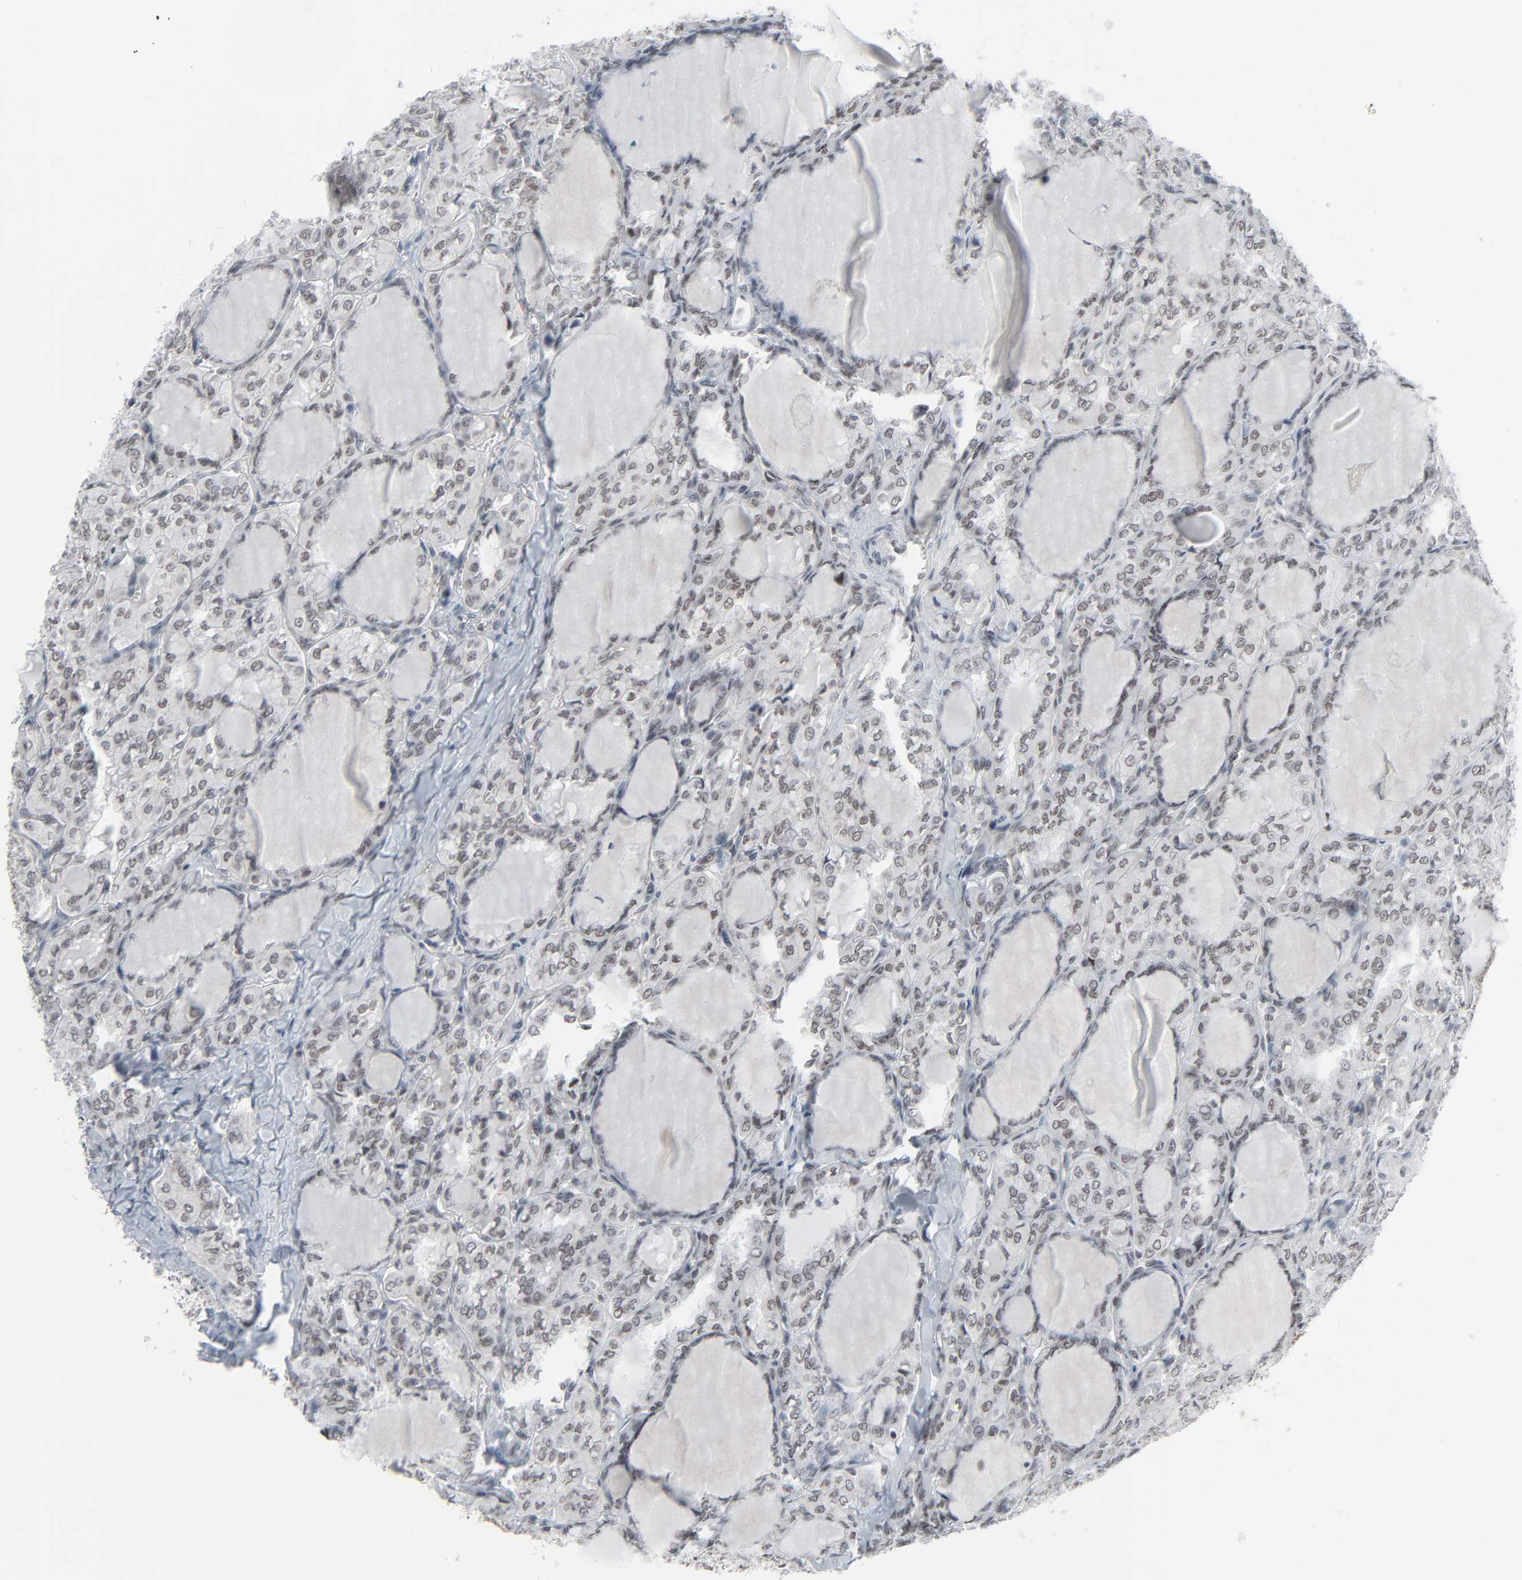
{"staining": {"intensity": "negative", "quantity": "none", "location": "none"}, "tissue": "thyroid cancer", "cell_type": "Tumor cells", "image_type": "cancer", "snomed": [{"axis": "morphology", "description": "Papillary adenocarcinoma, NOS"}, {"axis": "topography", "description": "Thyroid gland"}], "caption": "Thyroid cancer was stained to show a protein in brown. There is no significant staining in tumor cells. The staining was performed using DAB (3,3'-diaminobenzidine) to visualize the protein expression in brown, while the nuclei were stained in blue with hematoxylin (Magnification: 20x).", "gene": "FBXO28", "patient": {"sex": "male", "age": 20}}